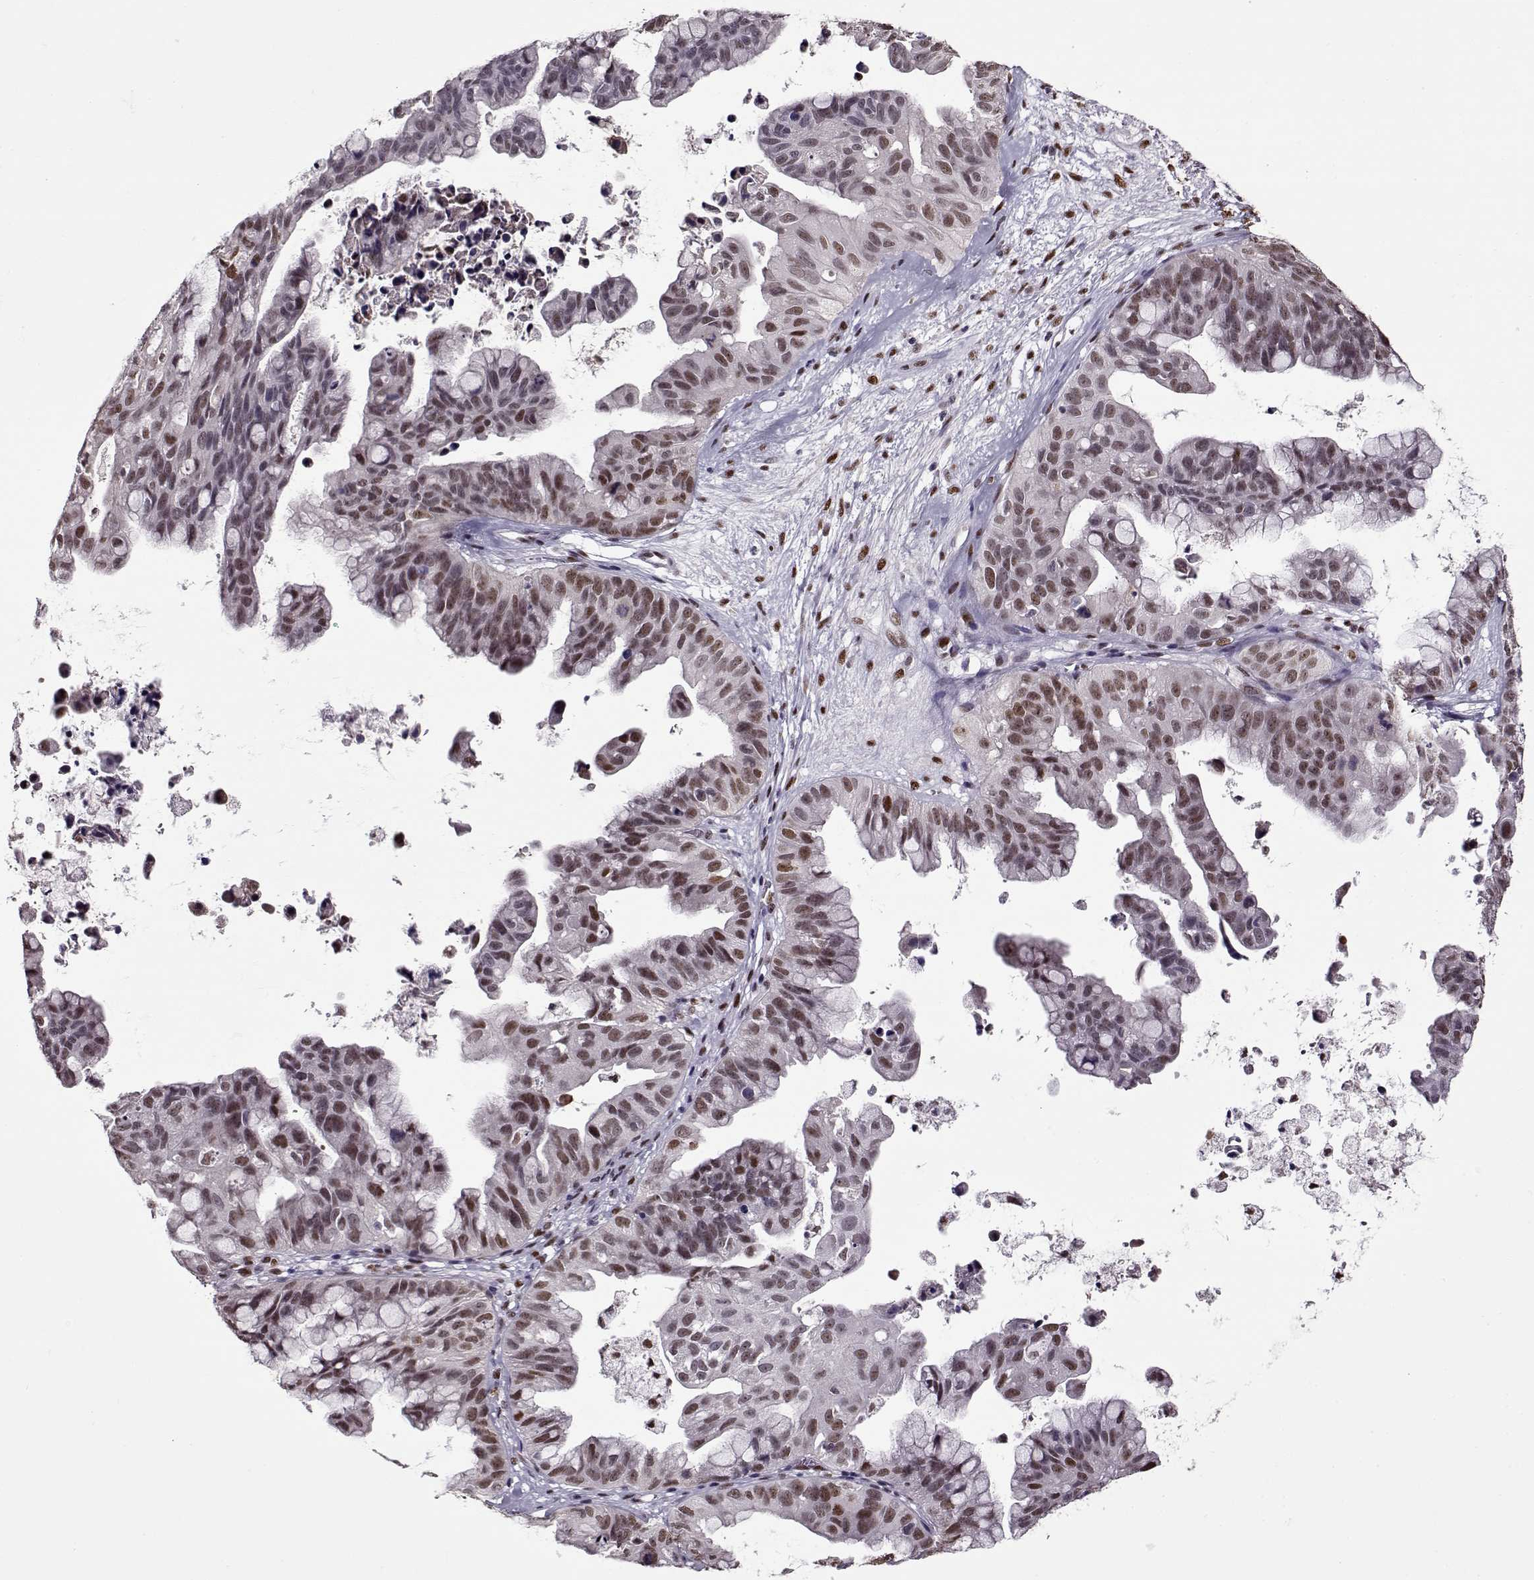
{"staining": {"intensity": "weak", "quantity": "25%-75%", "location": "nuclear"}, "tissue": "ovarian cancer", "cell_type": "Tumor cells", "image_type": "cancer", "snomed": [{"axis": "morphology", "description": "Cystadenocarcinoma, mucinous, NOS"}, {"axis": "topography", "description": "Ovary"}], "caption": "Weak nuclear staining is appreciated in about 25%-75% of tumor cells in ovarian mucinous cystadenocarcinoma. (DAB IHC, brown staining for protein, blue staining for nuclei).", "gene": "PRMT8", "patient": {"sex": "female", "age": 76}}